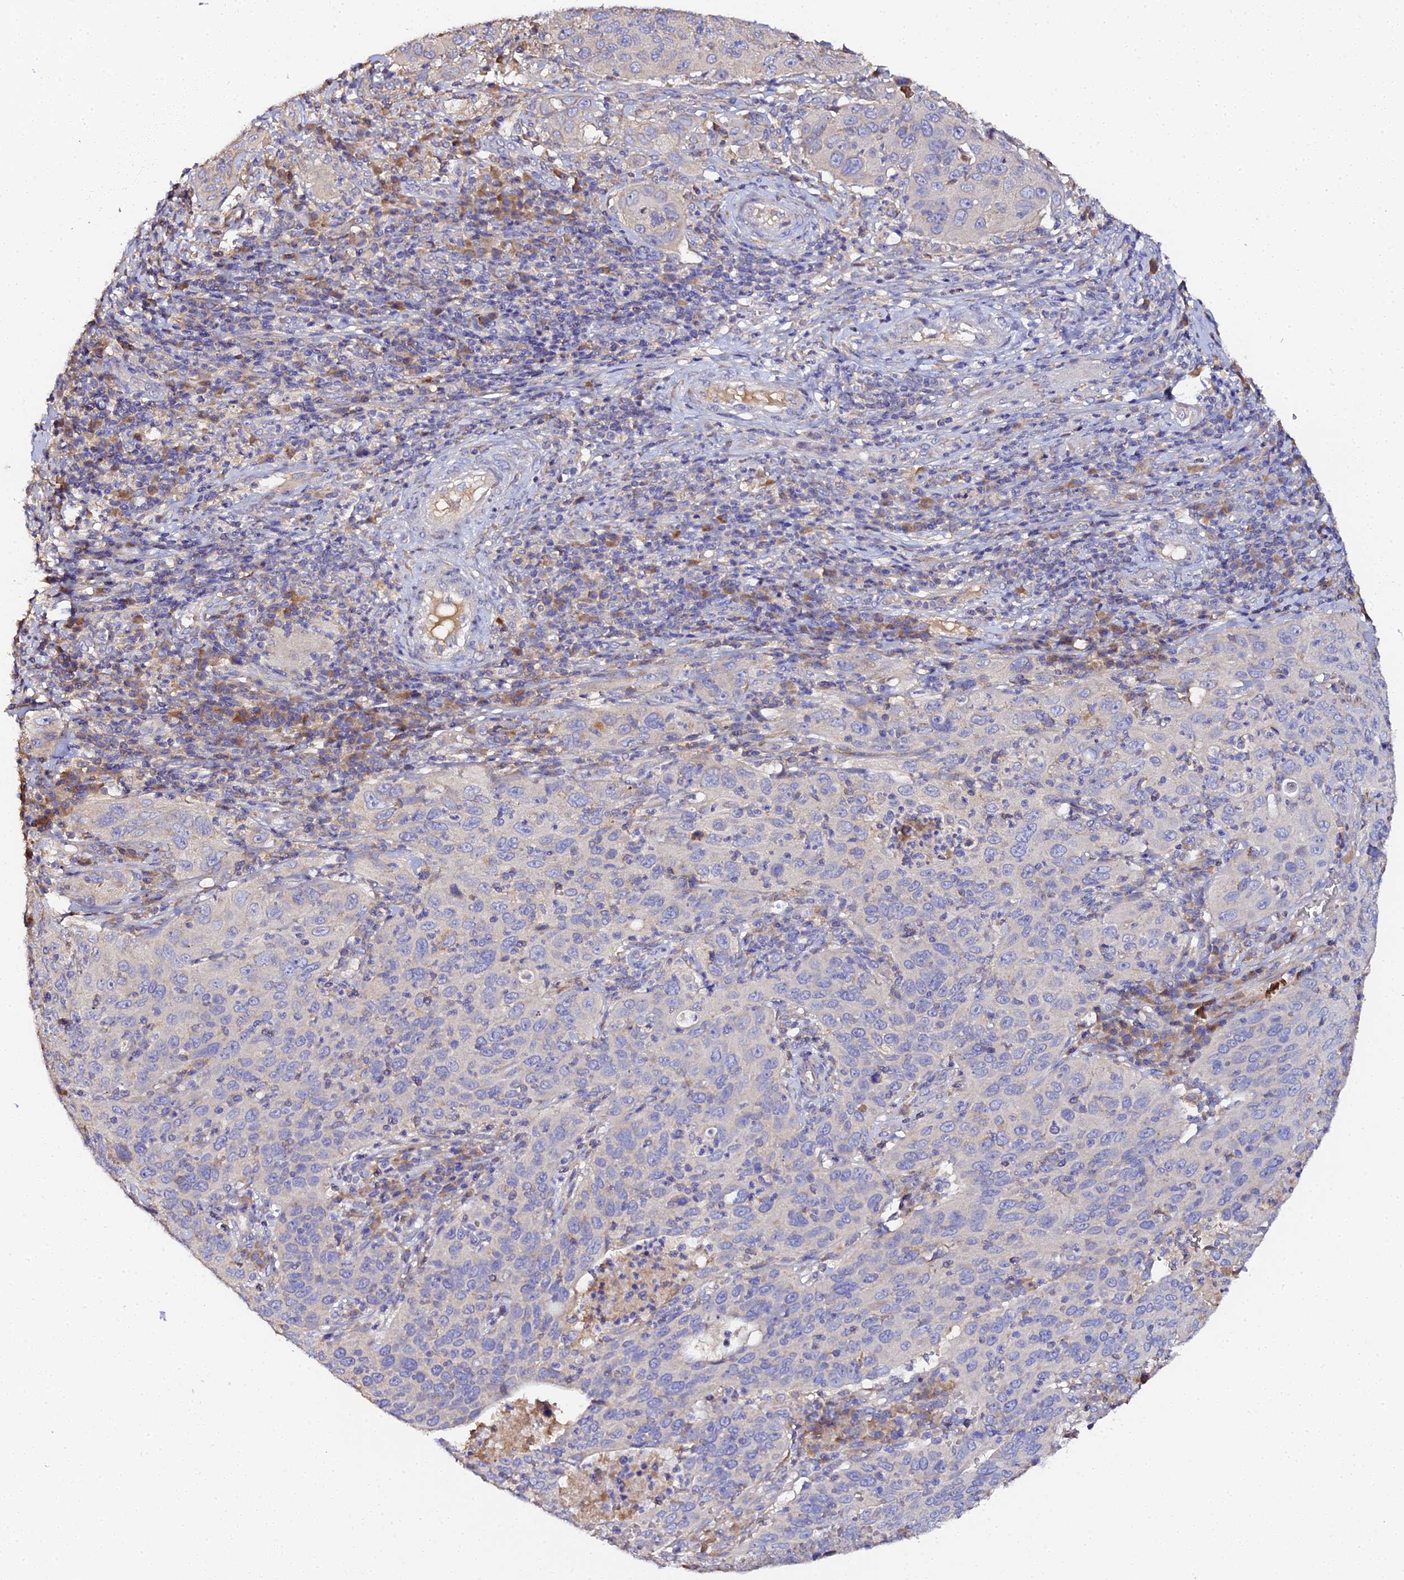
{"staining": {"intensity": "negative", "quantity": "none", "location": "none"}, "tissue": "cervical cancer", "cell_type": "Tumor cells", "image_type": "cancer", "snomed": [{"axis": "morphology", "description": "Squamous cell carcinoma, NOS"}, {"axis": "topography", "description": "Cervix"}], "caption": "There is no significant staining in tumor cells of cervical squamous cell carcinoma.", "gene": "SCX", "patient": {"sex": "female", "age": 36}}